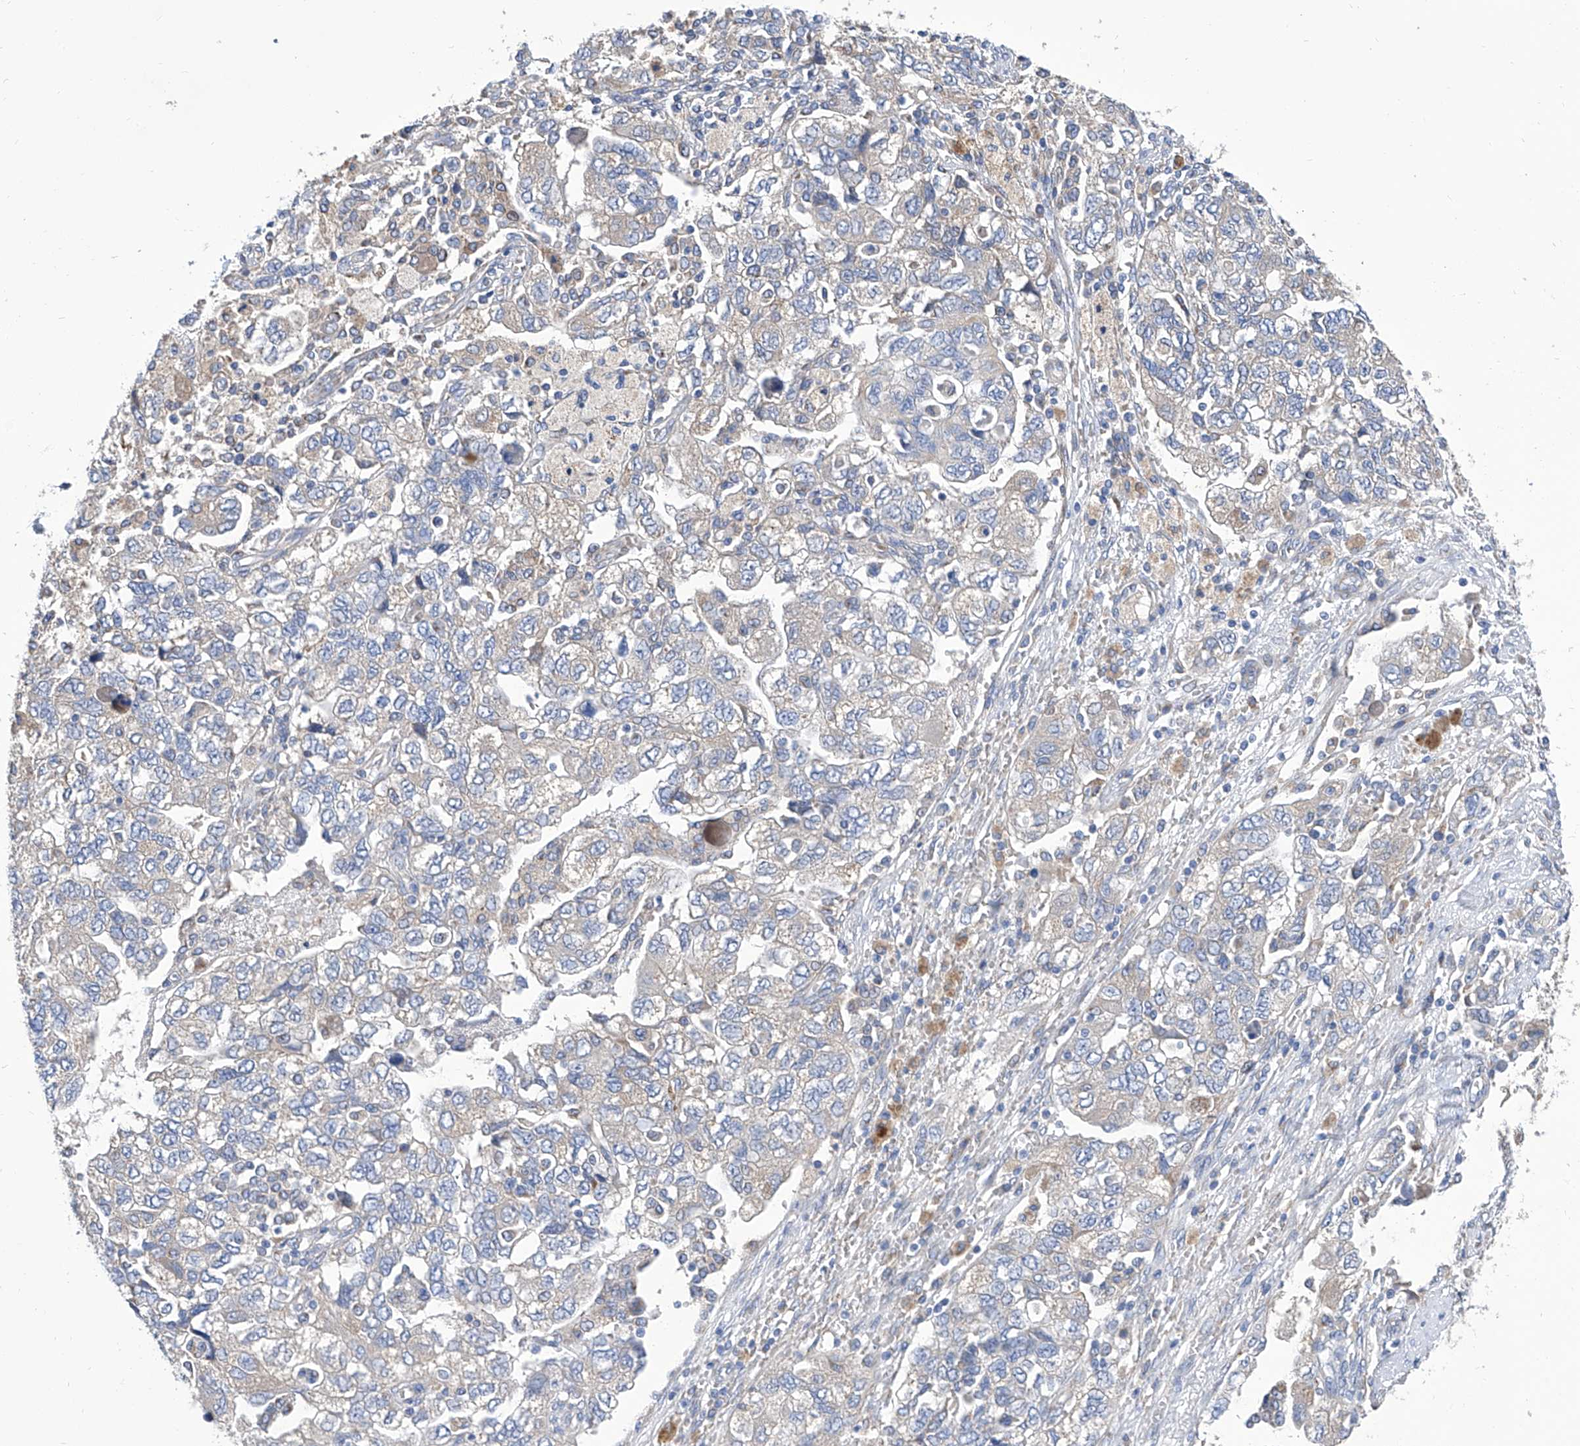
{"staining": {"intensity": "negative", "quantity": "none", "location": "none"}, "tissue": "ovarian cancer", "cell_type": "Tumor cells", "image_type": "cancer", "snomed": [{"axis": "morphology", "description": "Carcinoma, NOS"}, {"axis": "morphology", "description": "Cystadenocarcinoma, serous, NOS"}, {"axis": "topography", "description": "Ovary"}], "caption": "Ovarian carcinoma stained for a protein using IHC shows no expression tumor cells.", "gene": "TJAP1", "patient": {"sex": "female", "age": 69}}